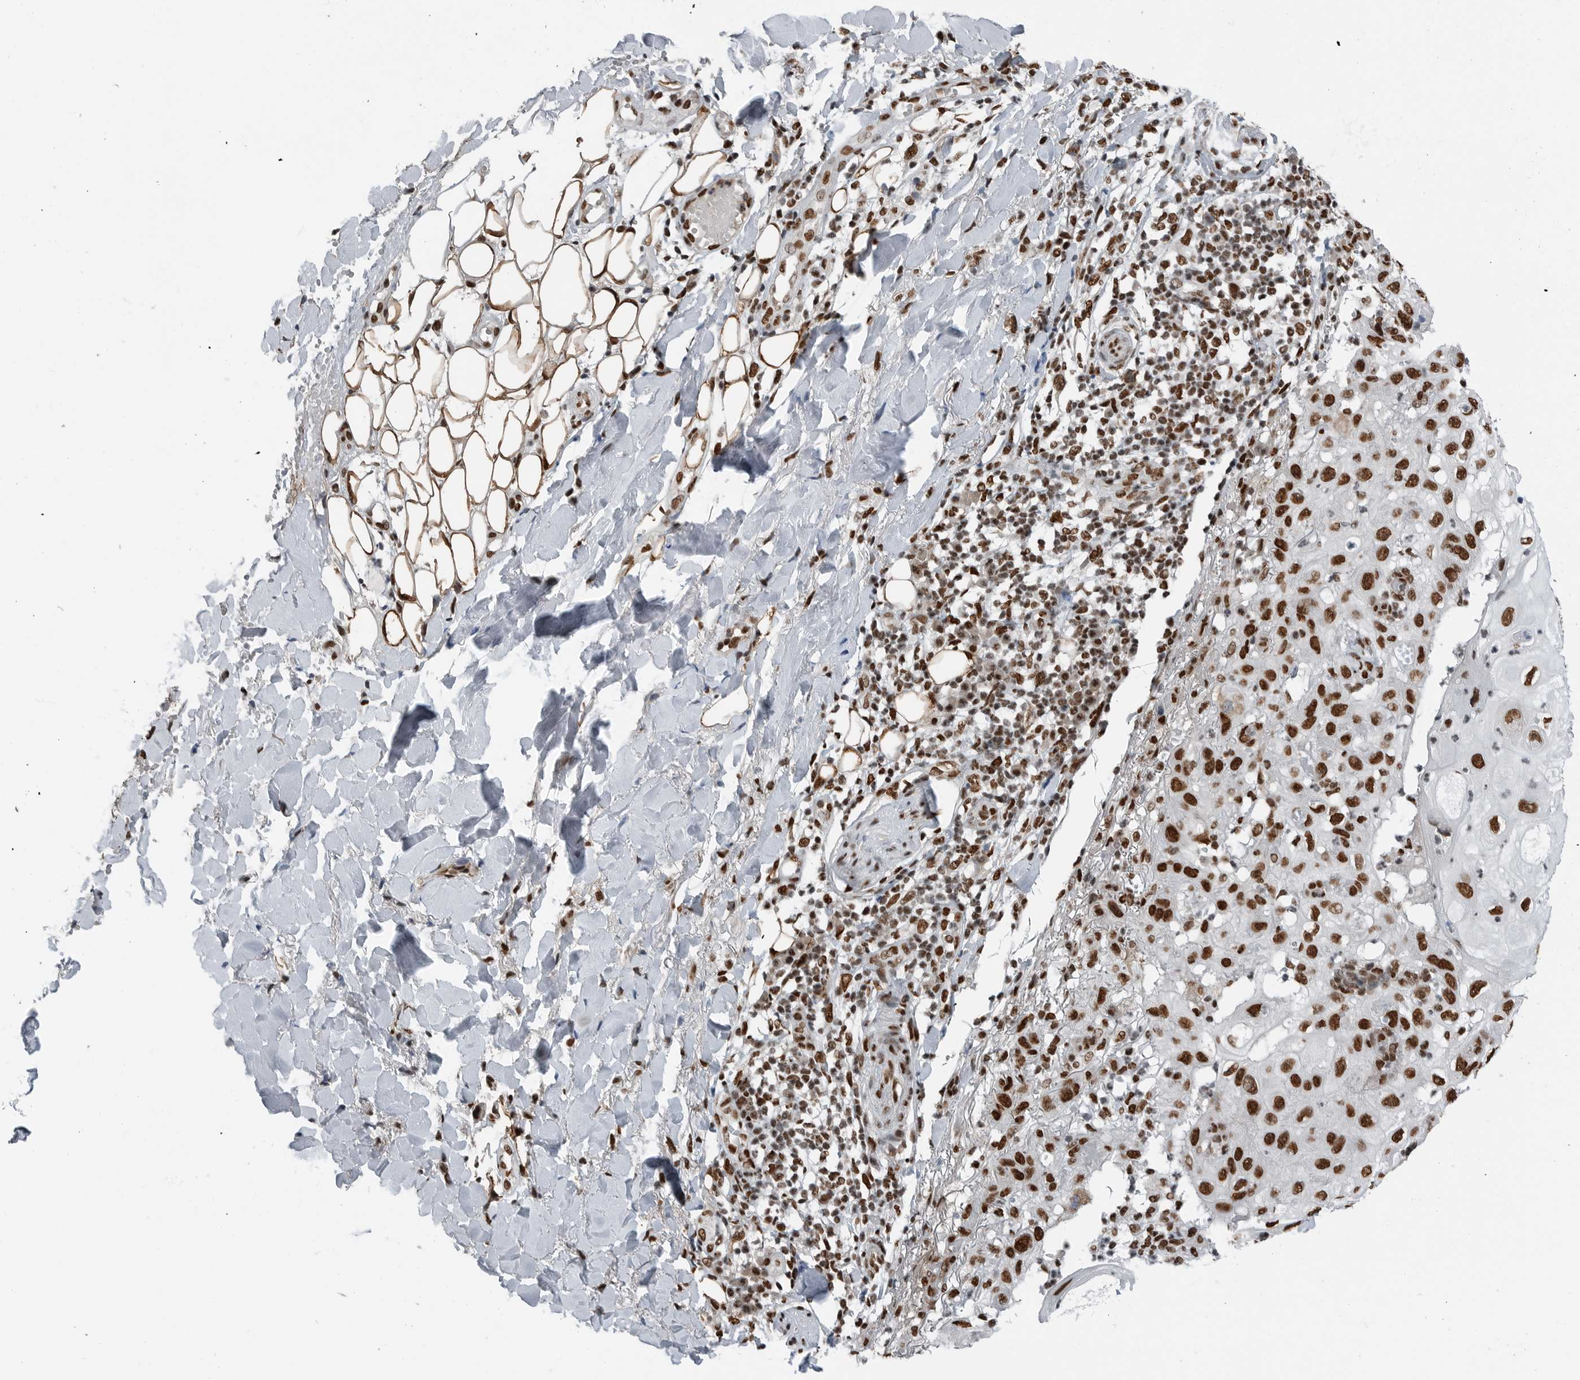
{"staining": {"intensity": "strong", "quantity": ">75%", "location": "nuclear"}, "tissue": "skin cancer", "cell_type": "Tumor cells", "image_type": "cancer", "snomed": [{"axis": "morphology", "description": "Normal tissue, NOS"}, {"axis": "morphology", "description": "Squamous cell carcinoma, NOS"}, {"axis": "topography", "description": "Skin"}], "caption": "Squamous cell carcinoma (skin) was stained to show a protein in brown. There is high levels of strong nuclear expression in approximately >75% of tumor cells.", "gene": "BLZF1", "patient": {"sex": "female", "age": 96}}